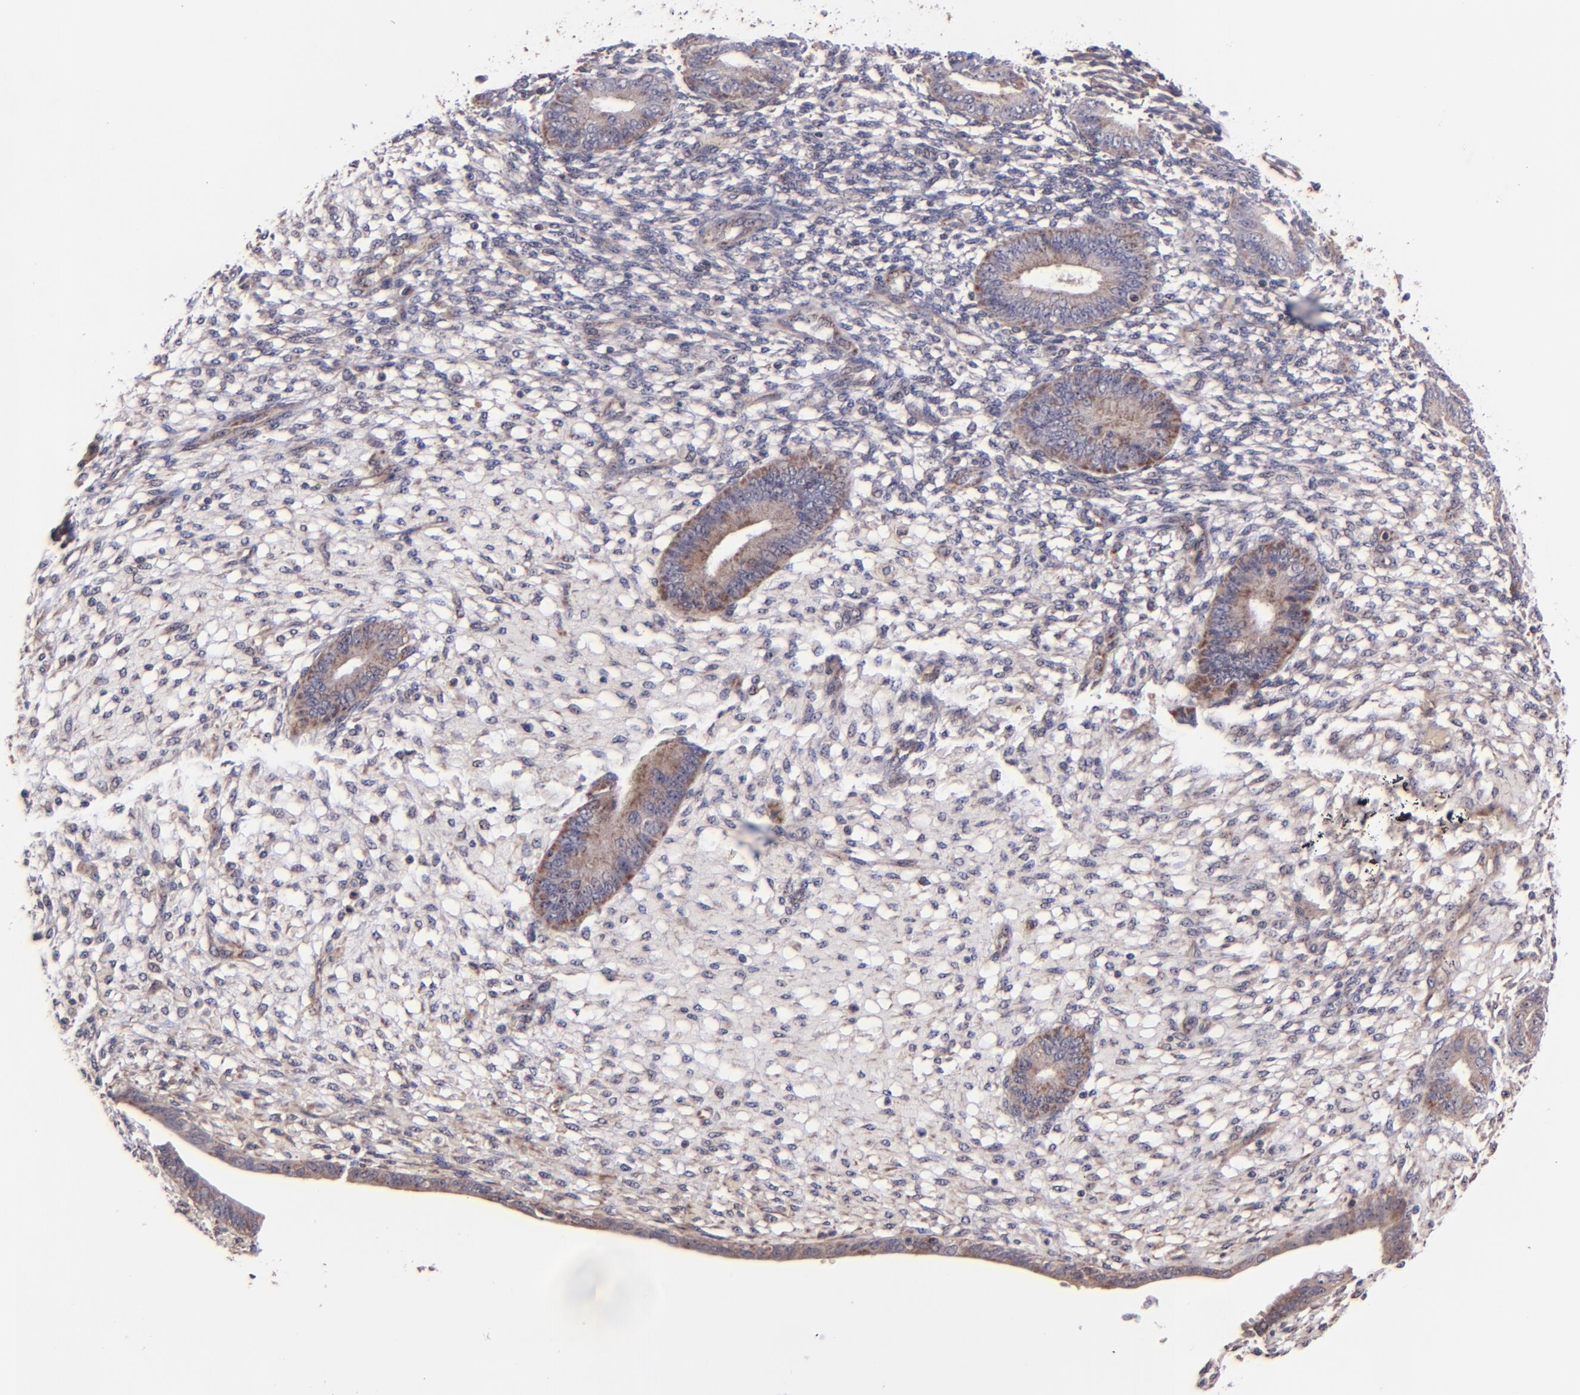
{"staining": {"intensity": "negative", "quantity": "none", "location": "none"}, "tissue": "endometrium", "cell_type": "Cells in endometrial stroma", "image_type": "normal", "snomed": [{"axis": "morphology", "description": "Normal tissue, NOS"}, {"axis": "topography", "description": "Endometrium"}], "caption": "There is no significant staining in cells in endometrial stroma of endometrium. (DAB immunohistochemistry, high magnification).", "gene": "SHC1", "patient": {"sex": "female", "age": 42}}